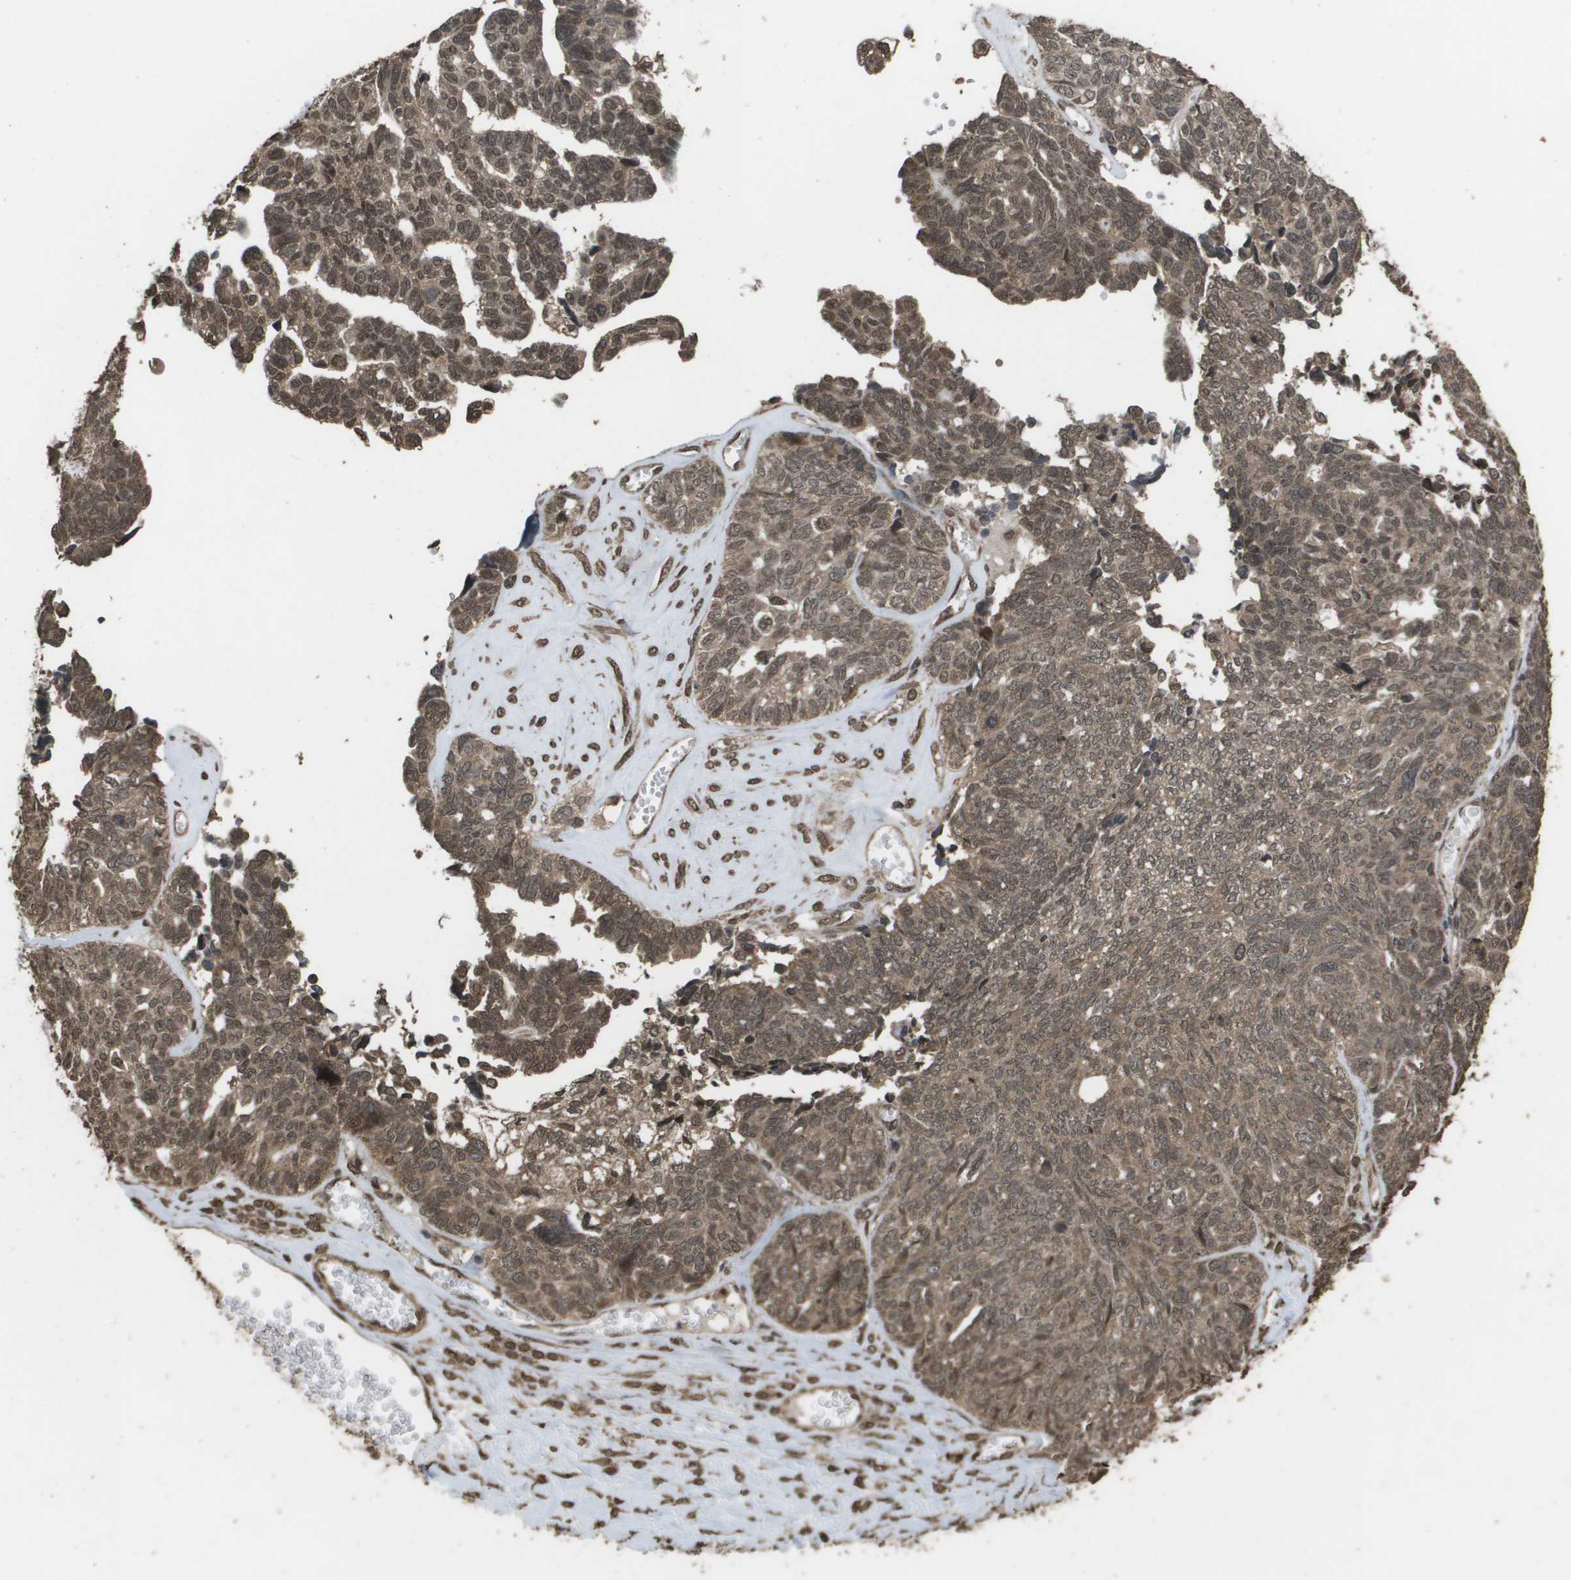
{"staining": {"intensity": "moderate", "quantity": ">75%", "location": "cytoplasmic/membranous,nuclear"}, "tissue": "ovarian cancer", "cell_type": "Tumor cells", "image_type": "cancer", "snomed": [{"axis": "morphology", "description": "Cystadenocarcinoma, serous, NOS"}, {"axis": "topography", "description": "Ovary"}], "caption": "IHC micrograph of neoplastic tissue: serous cystadenocarcinoma (ovarian) stained using IHC reveals medium levels of moderate protein expression localized specifically in the cytoplasmic/membranous and nuclear of tumor cells, appearing as a cytoplasmic/membranous and nuclear brown color.", "gene": "AXIN2", "patient": {"sex": "female", "age": 79}}